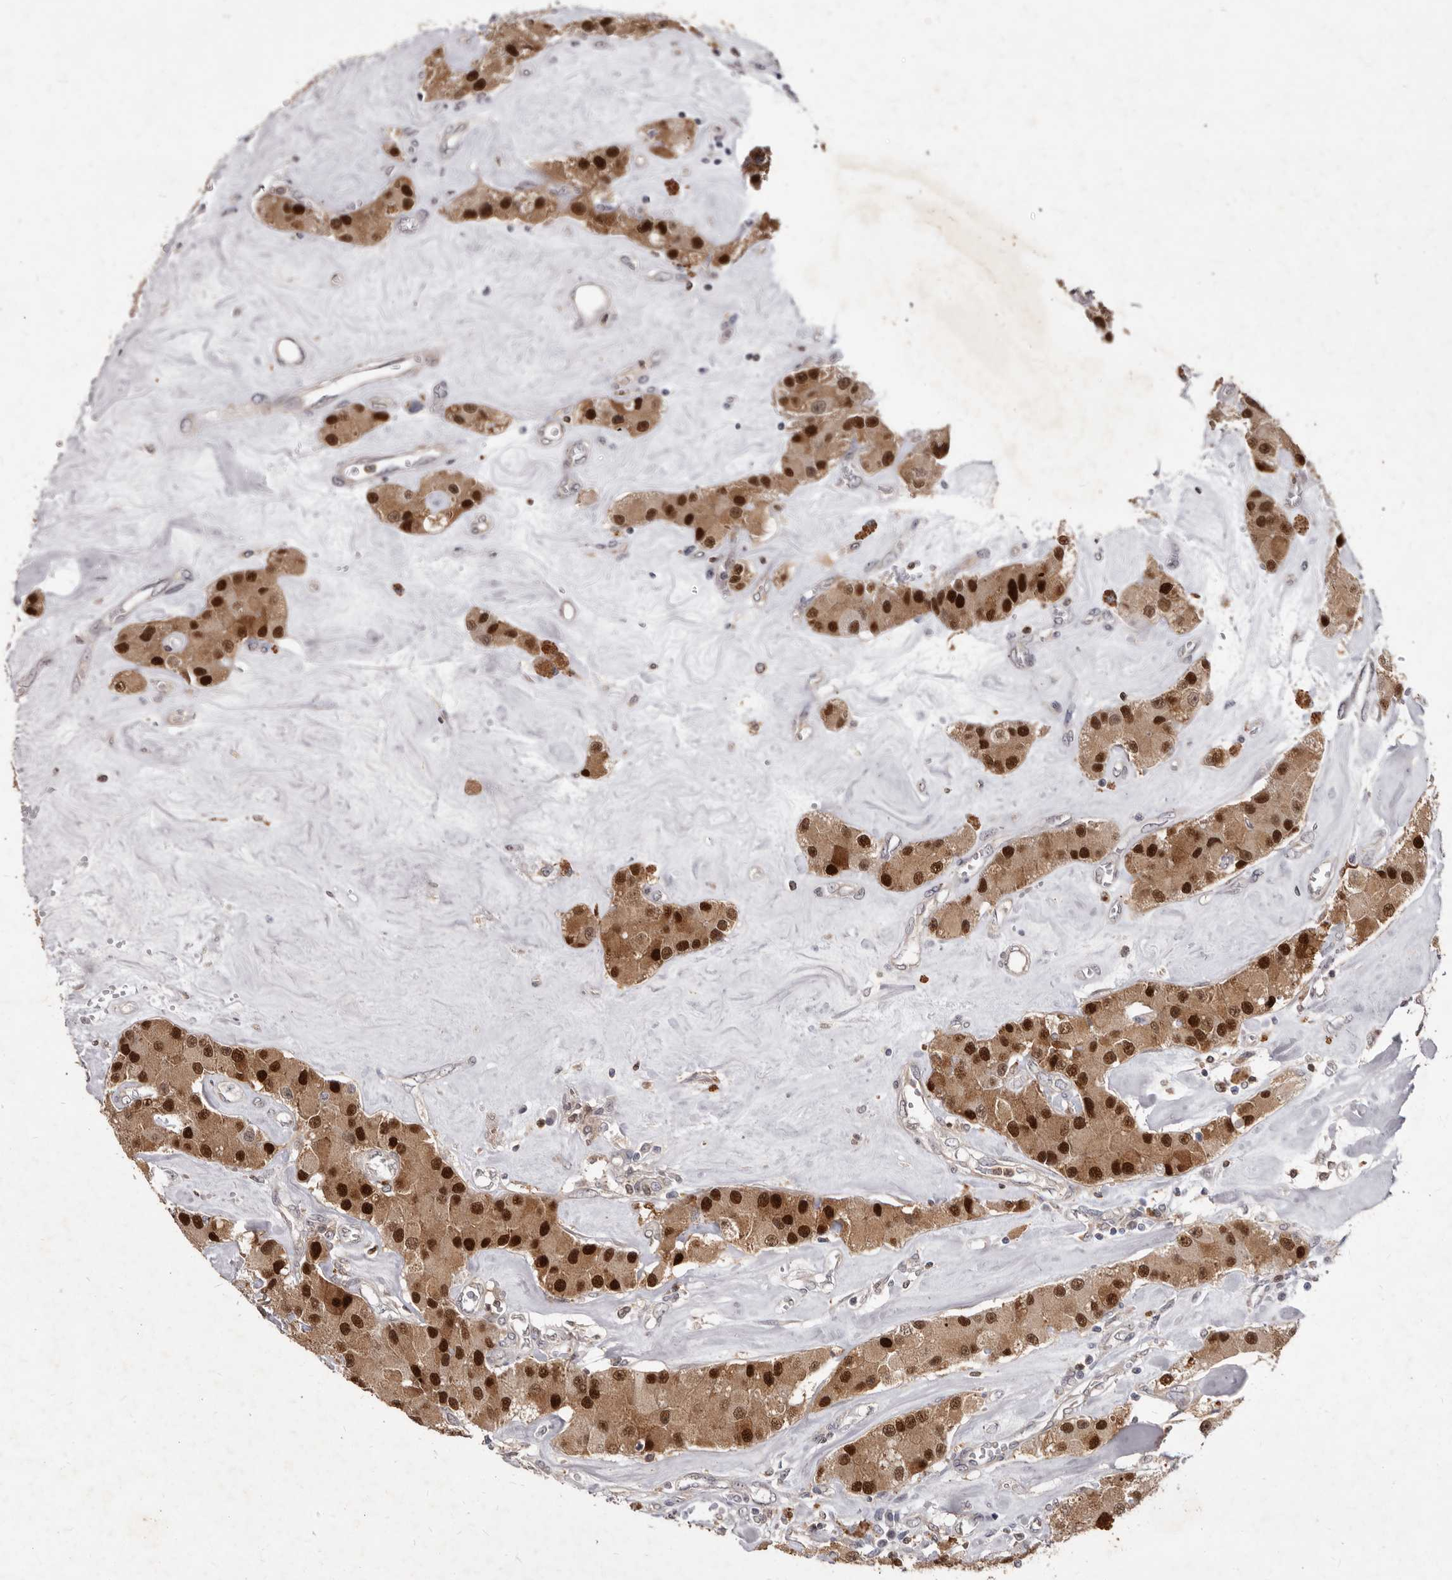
{"staining": {"intensity": "strong", "quantity": ">75%", "location": "cytoplasmic/membranous,nuclear"}, "tissue": "carcinoid", "cell_type": "Tumor cells", "image_type": "cancer", "snomed": [{"axis": "morphology", "description": "Carcinoid, malignant, NOS"}, {"axis": "topography", "description": "Pancreas"}], "caption": "Immunohistochemical staining of malignant carcinoid reveals high levels of strong cytoplasmic/membranous and nuclear expression in about >75% of tumor cells.", "gene": "ACLY", "patient": {"sex": "male", "age": 41}}